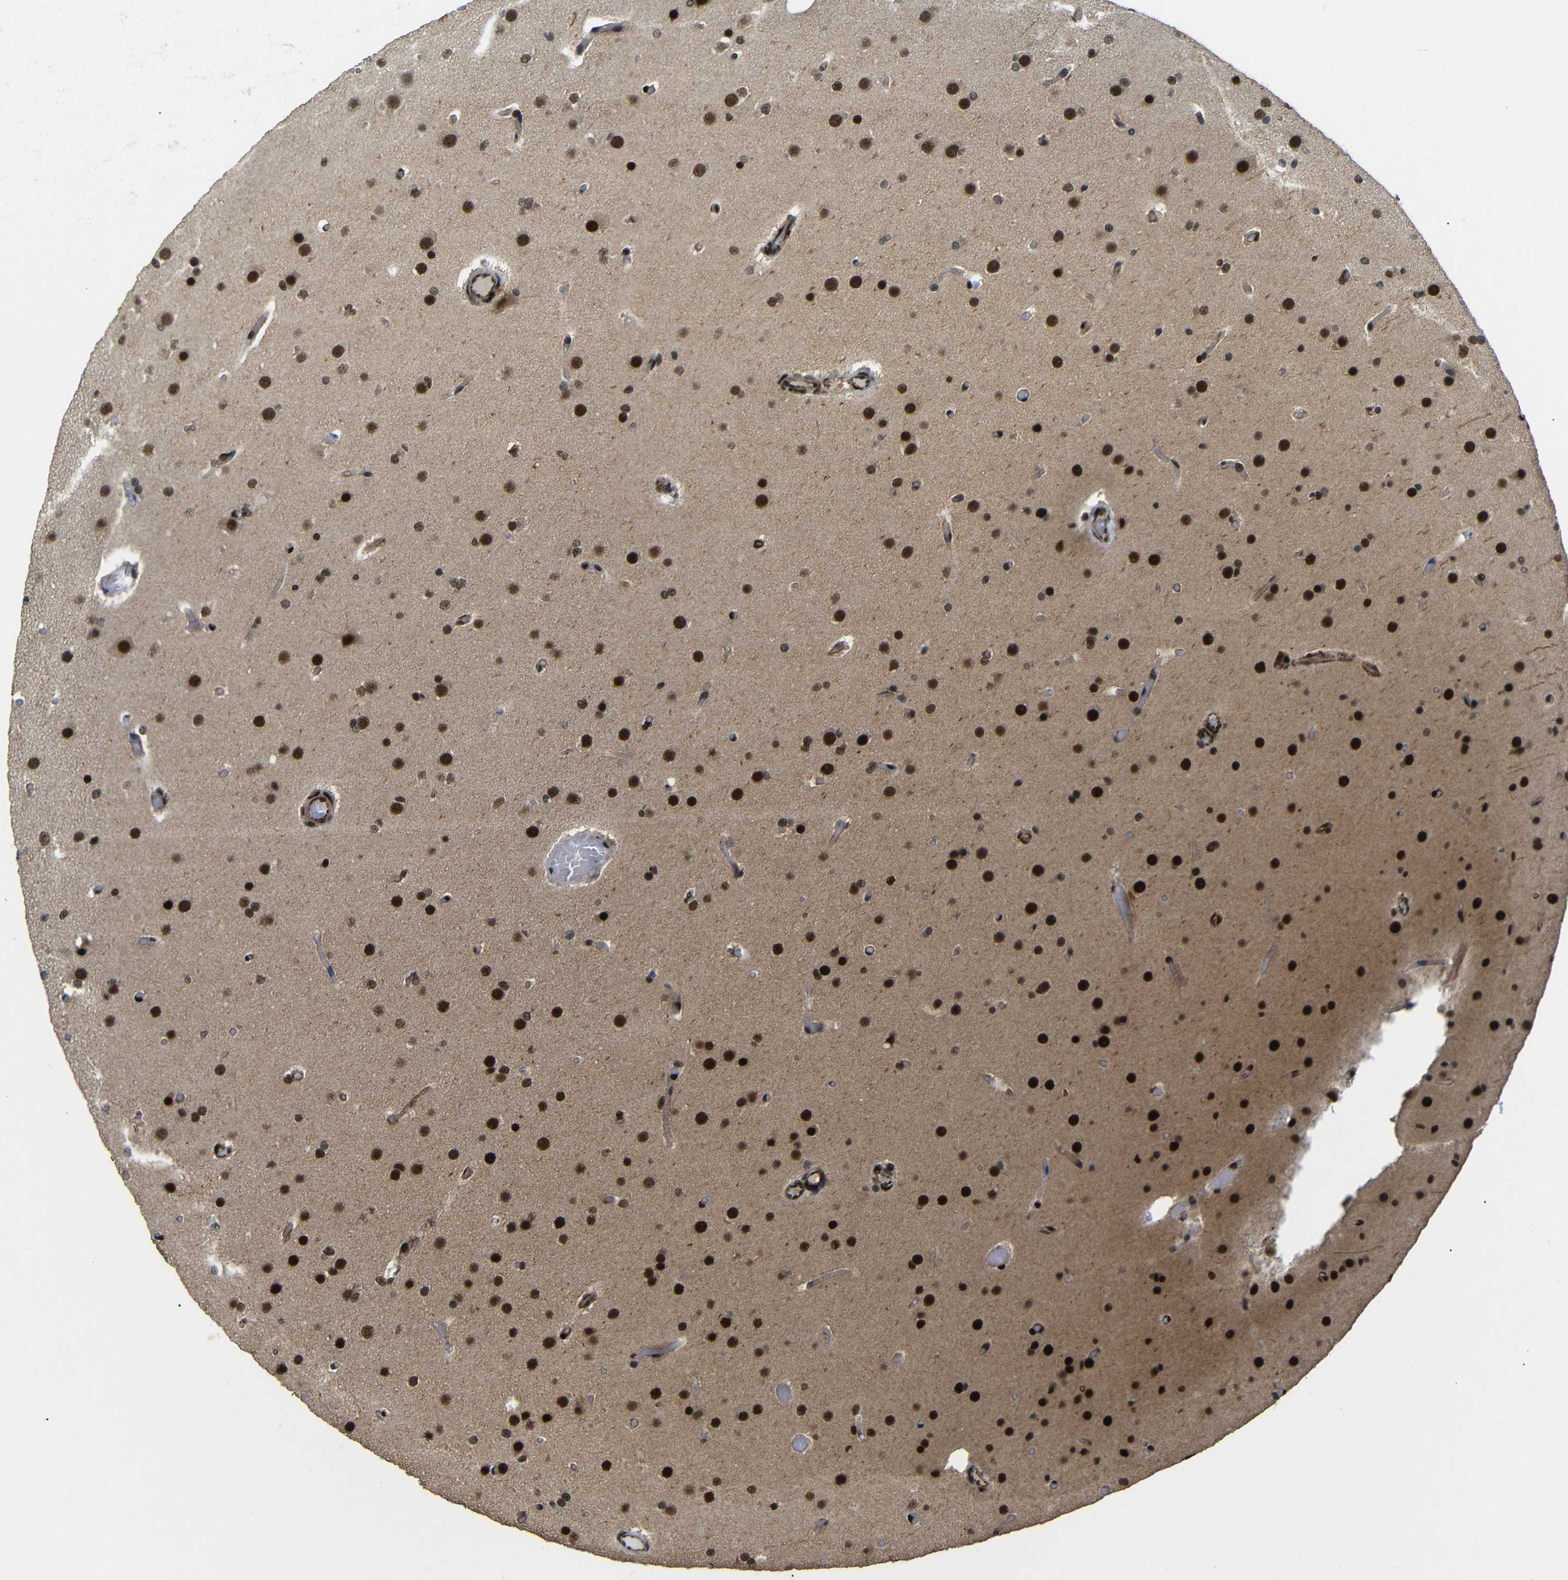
{"staining": {"intensity": "strong", "quantity": ">75%", "location": "nuclear"}, "tissue": "glioma", "cell_type": "Tumor cells", "image_type": "cancer", "snomed": [{"axis": "morphology", "description": "Glioma, malignant, High grade"}, {"axis": "topography", "description": "Cerebral cortex"}], "caption": "The immunohistochemical stain shows strong nuclear expression in tumor cells of malignant glioma (high-grade) tissue.", "gene": "TBX2", "patient": {"sex": "female", "age": 36}}